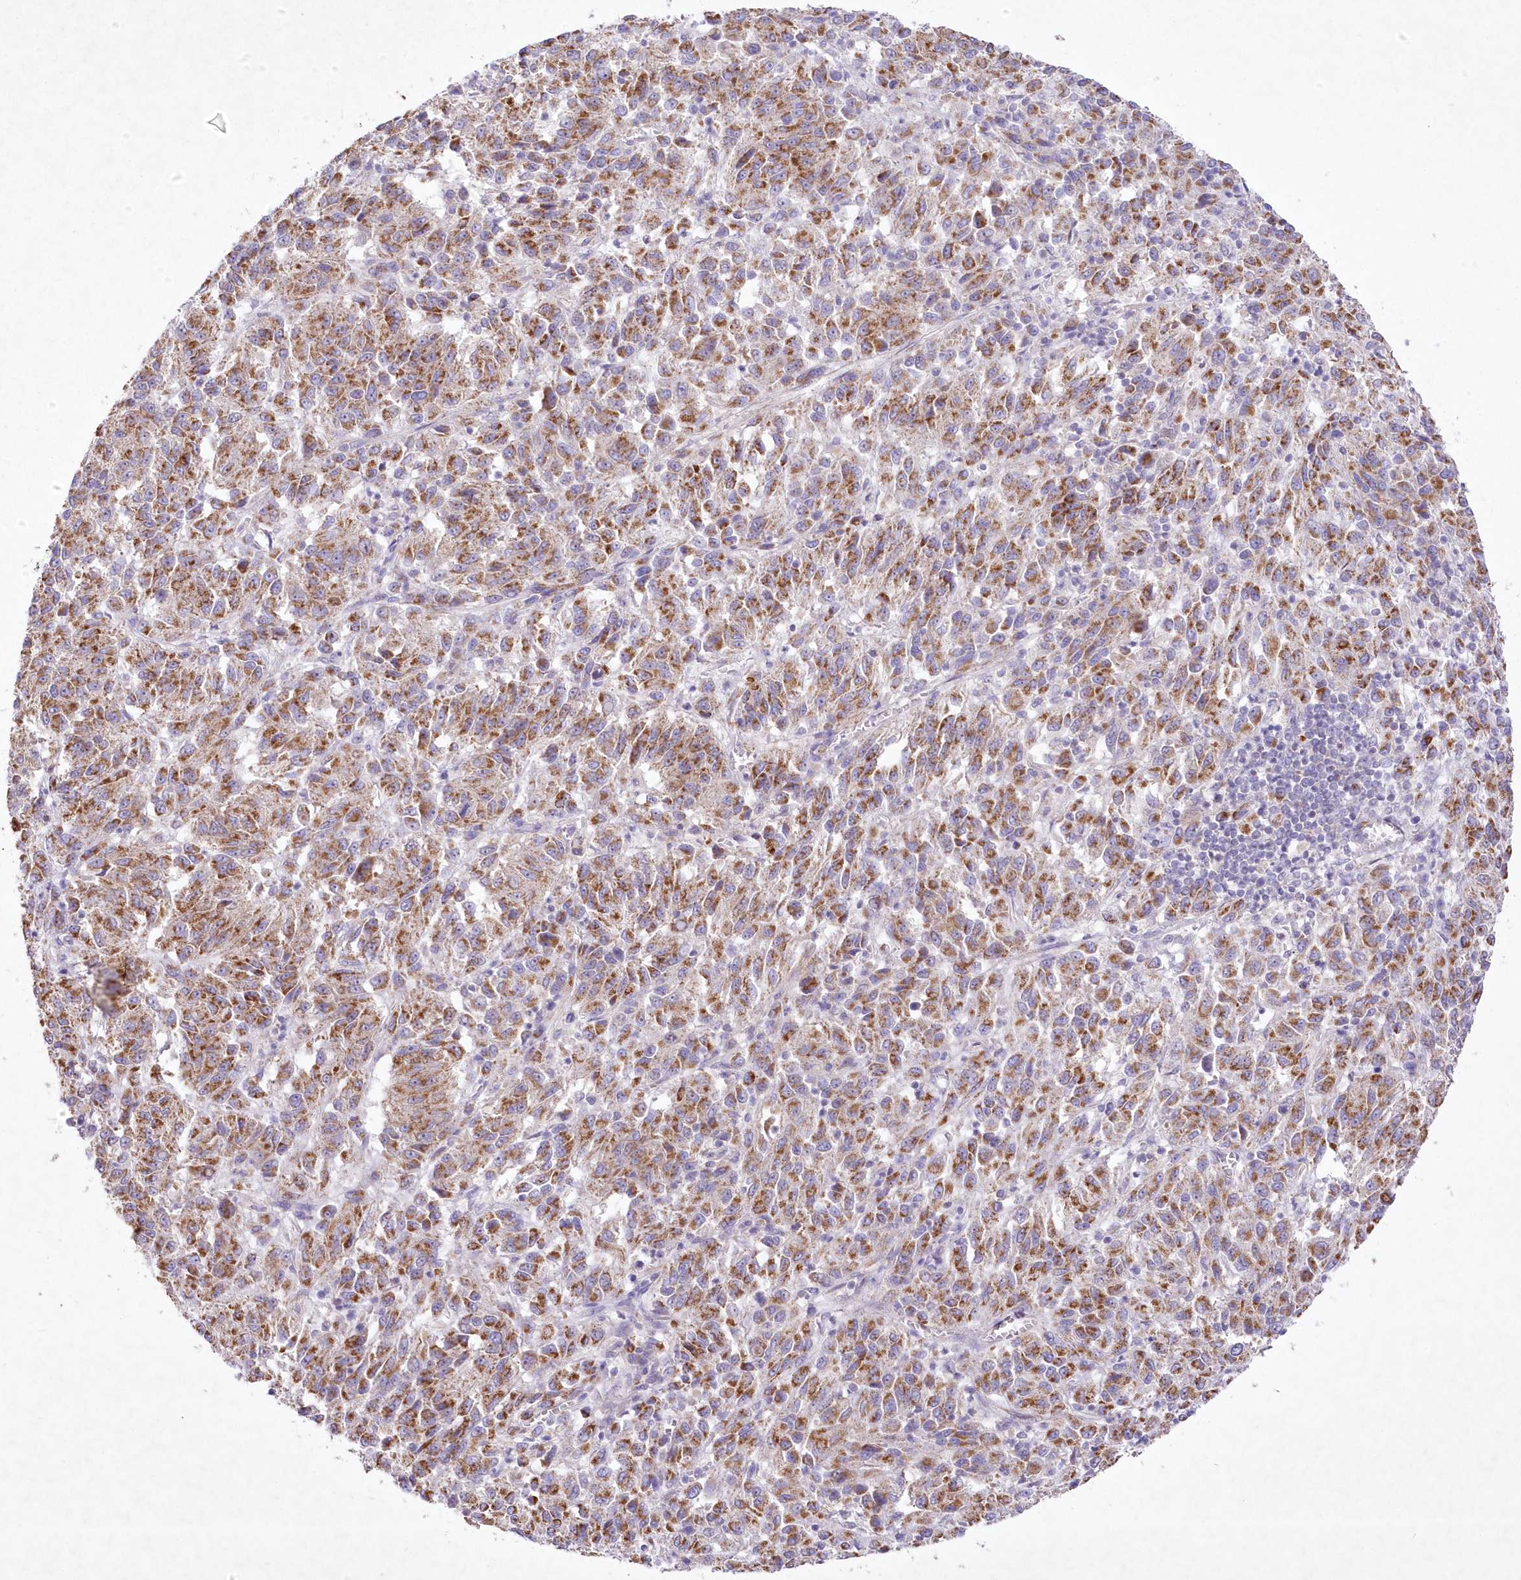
{"staining": {"intensity": "moderate", "quantity": ">75%", "location": "cytoplasmic/membranous"}, "tissue": "melanoma", "cell_type": "Tumor cells", "image_type": "cancer", "snomed": [{"axis": "morphology", "description": "Malignant melanoma, Metastatic site"}, {"axis": "topography", "description": "Lung"}], "caption": "Tumor cells display medium levels of moderate cytoplasmic/membranous expression in approximately >75% of cells in melanoma.", "gene": "ITSN2", "patient": {"sex": "male", "age": 64}}